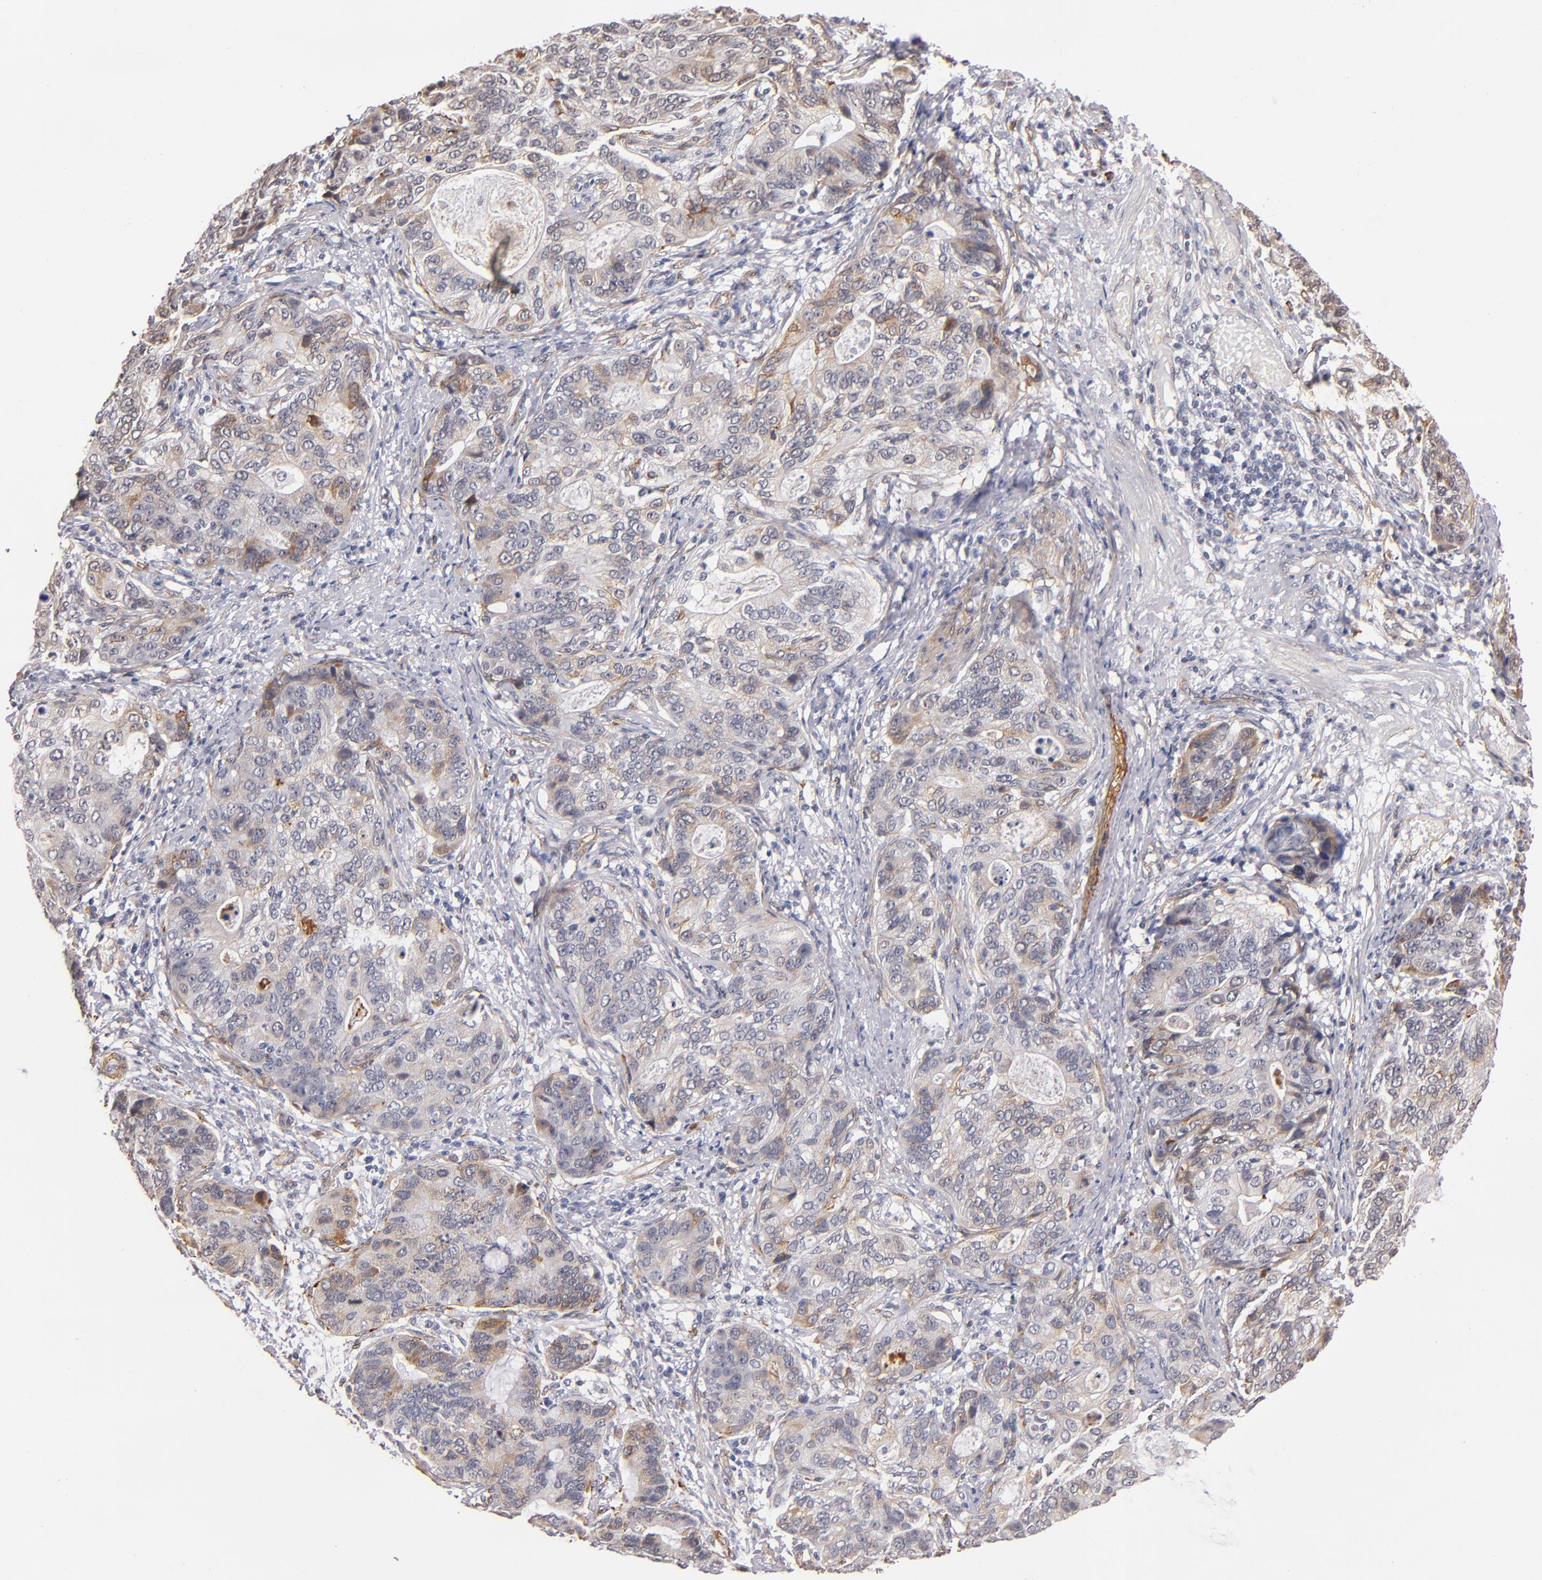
{"staining": {"intensity": "weak", "quantity": "25%-75%", "location": "cytoplasmic/membranous"}, "tissue": "stomach cancer", "cell_type": "Tumor cells", "image_type": "cancer", "snomed": [{"axis": "morphology", "description": "Adenocarcinoma, NOS"}, {"axis": "topography", "description": "Esophagus"}, {"axis": "topography", "description": "Stomach"}], "caption": "High-power microscopy captured an immunohistochemistry (IHC) image of stomach cancer, revealing weak cytoplasmic/membranous positivity in about 25%-75% of tumor cells.", "gene": "LAMC1", "patient": {"sex": "male", "age": 74}}